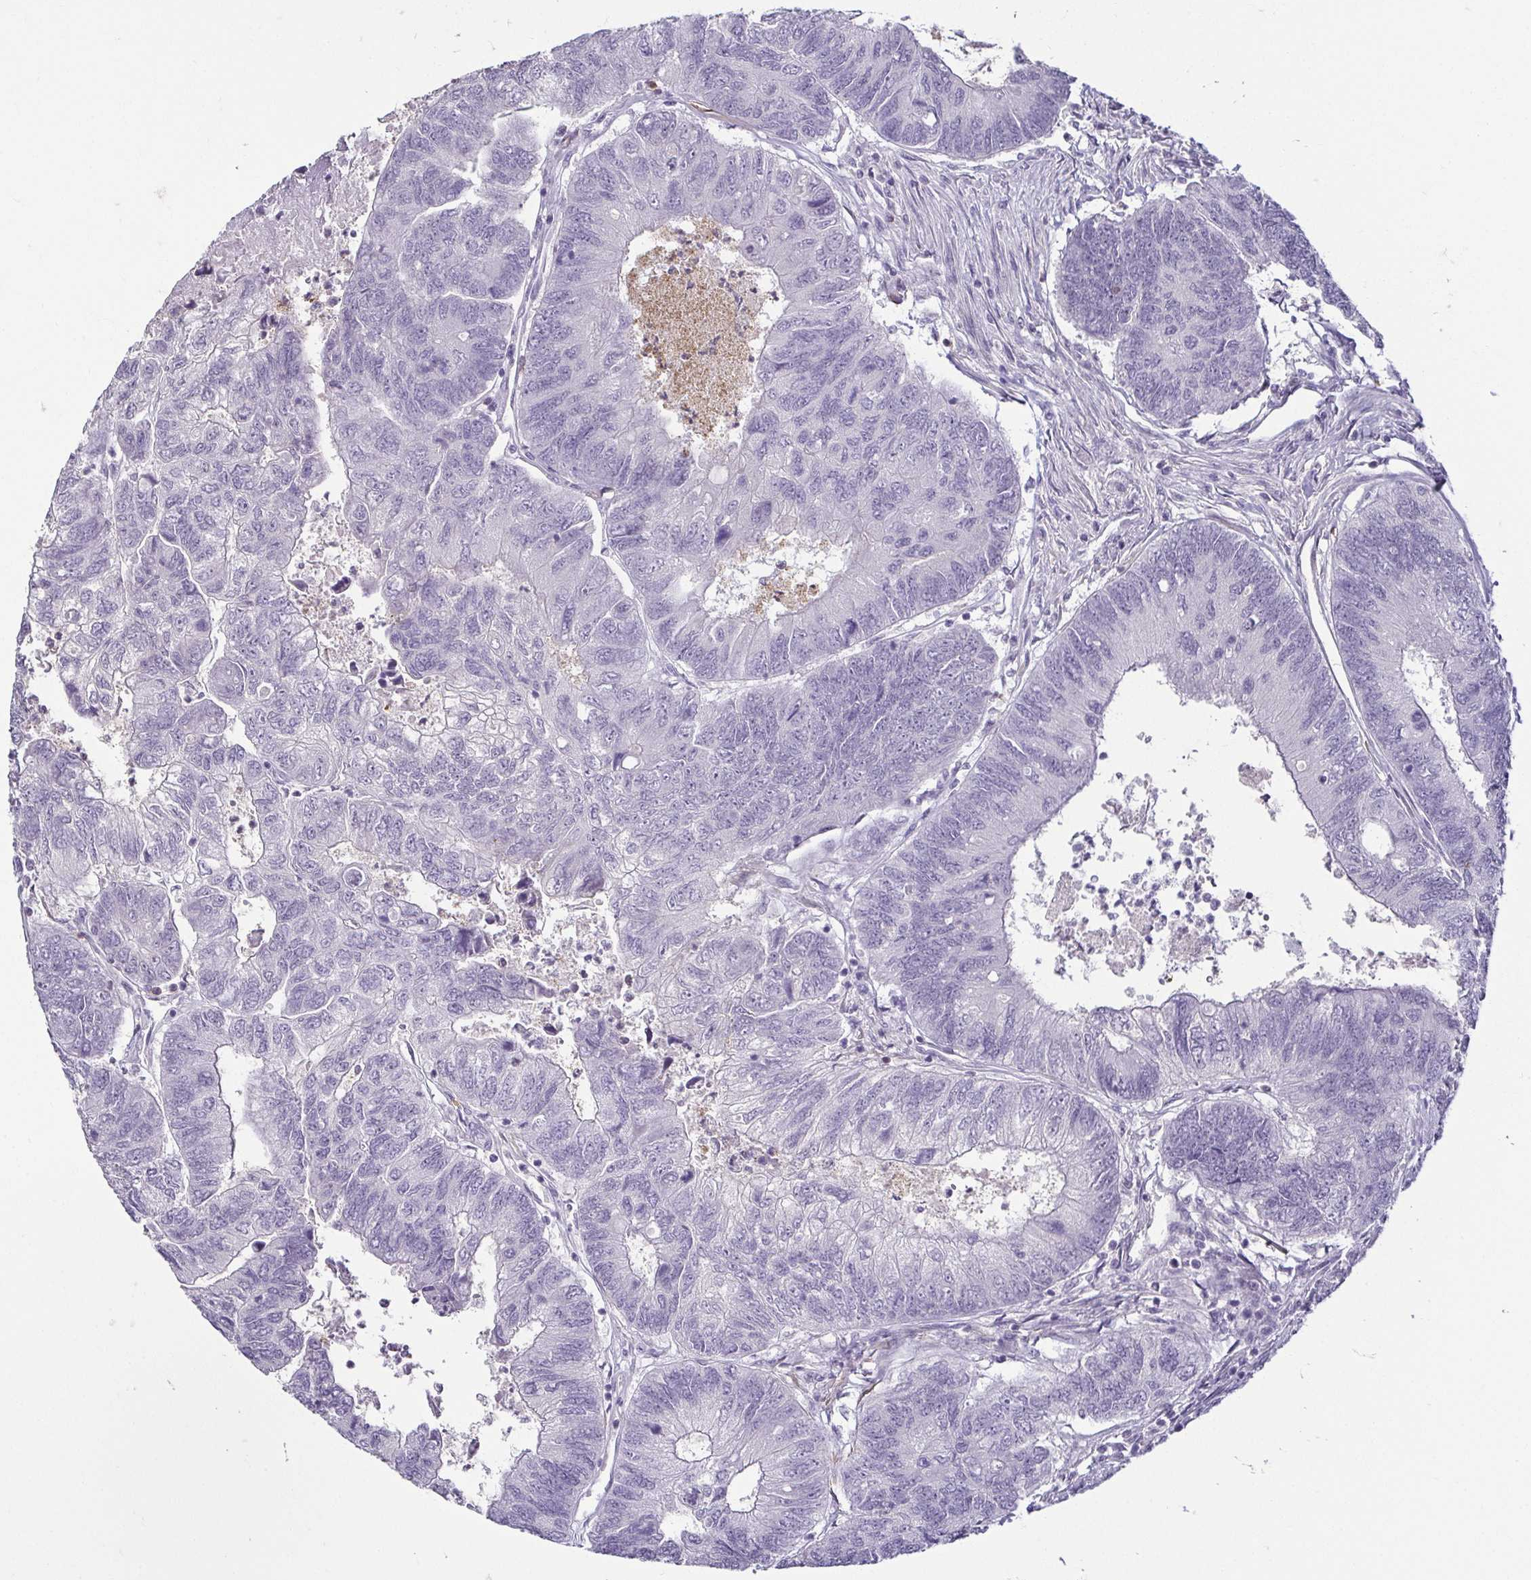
{"staining": {"intensity": "negative", "quantity": "none", "location": "none"}, "tissue": "colorectal cancer", "cell_type": "Tumor cells", "image_type": "cancer", "snomed": [{"axis": "morphology", "description": "Adenocarcinoma, NOS"}, {"axis": "topography", "description": "Colon"}], "caption": "Immunohistochemistry (IHC) image of human colorectal cancer stained for a protein (brown), which exhibits no positivity in tumor cells.", "gene": "HOPX", "patient": {"sex": "female", "age": 67}}